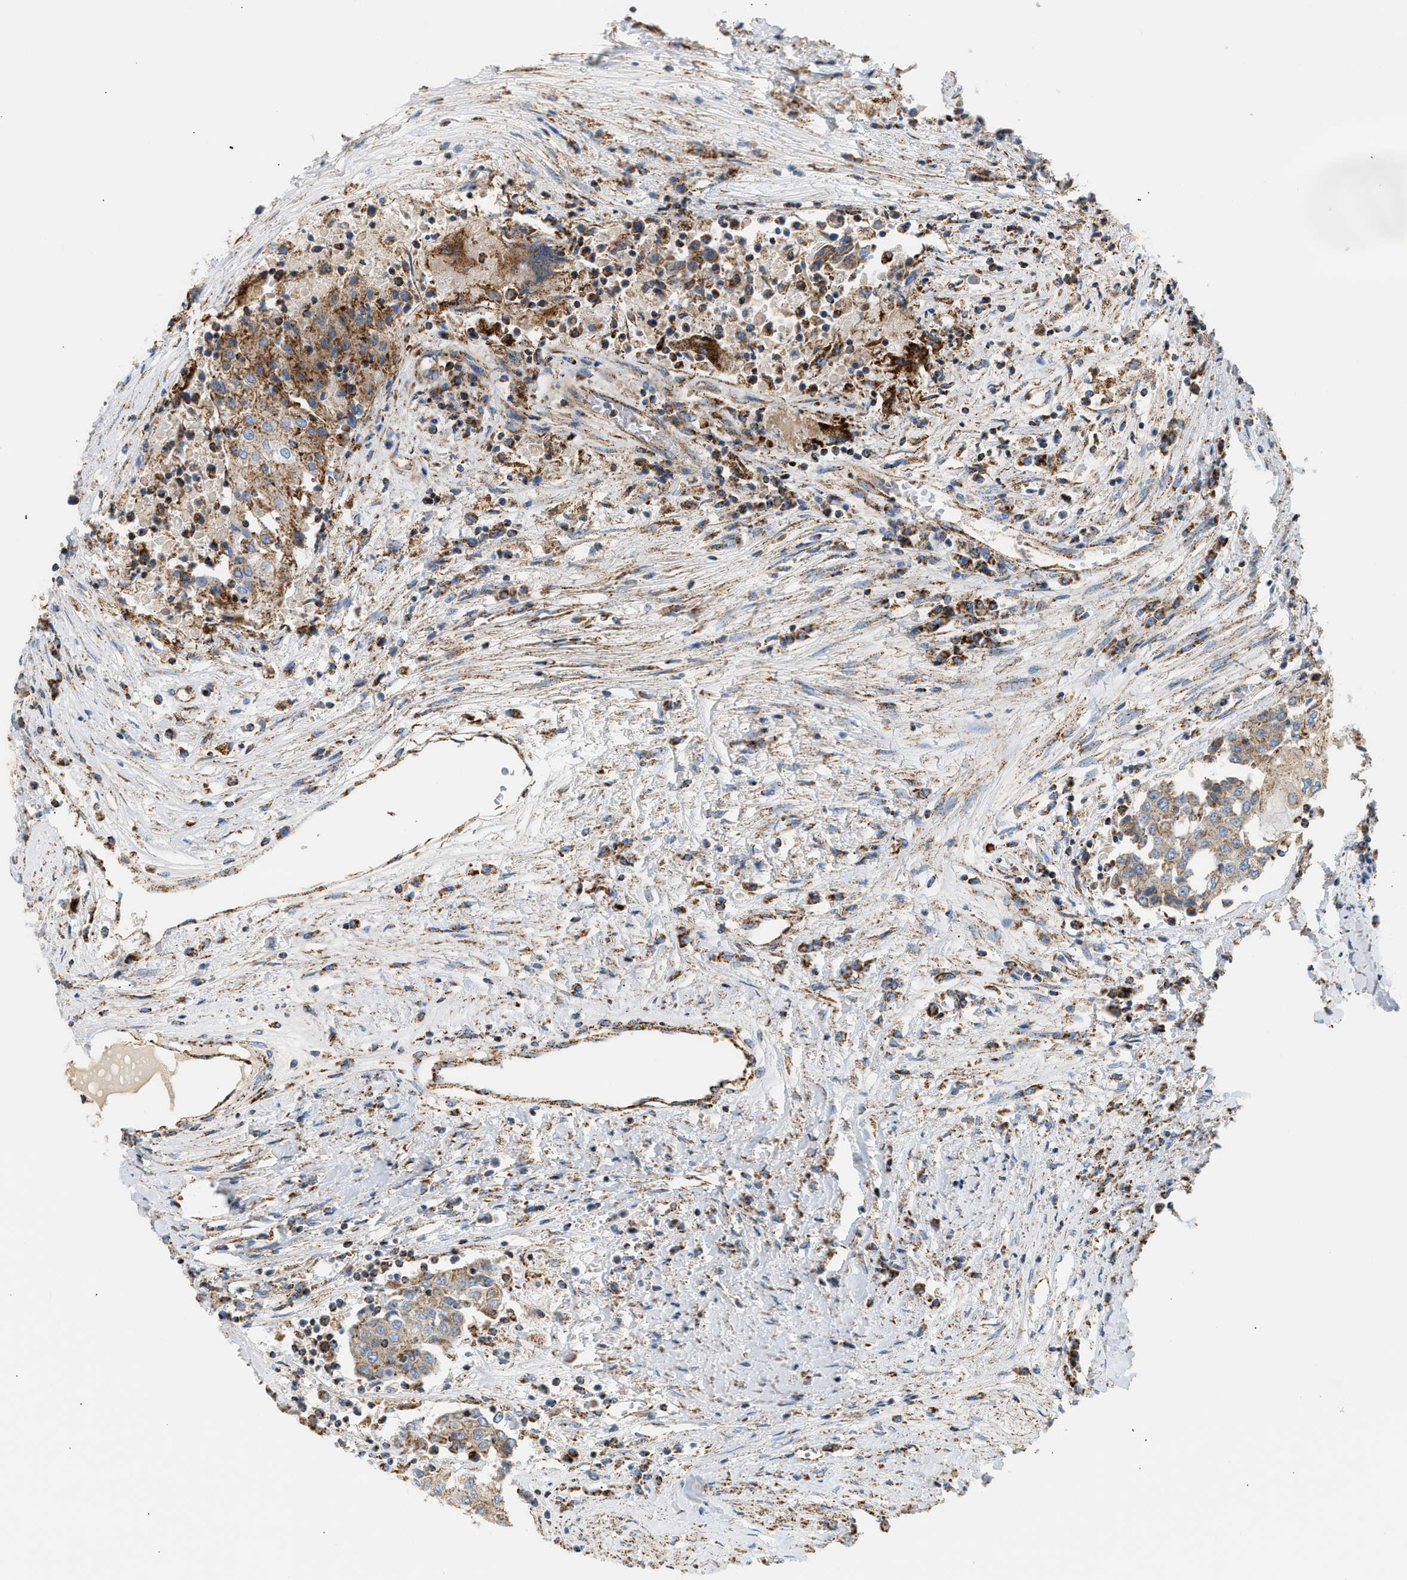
{"staining": {"intensity": "moderate", "quantity": ">75%", "location": "cytoplasmic/membranous"}, "tissue": "urothelial cancer", "cell_type": "Tumor cells", "image_type": "cancer", "snomed": [{"axis": "morphology", "description": "Urothelial carcinoma, High grade"}, {"axis": "topography", "description": "Urinary bladder"}], "caption": "Immunohistochemistry staining of high-grade urothelial carcinoma, which demonstrates medium levels of moderate cytoplasmic/membranous staining in approximately >75% of tumor cells indicating moderate cytoplasmic/membranous protein positivity. The staining was performed using DAB (3,3'-diaminobenzidine) (brown) for protein detection and nuclei were counterstained in hematoxylin (blue).", "gene": "OGDH", "patient": {"sex": "female", "age": 85}}